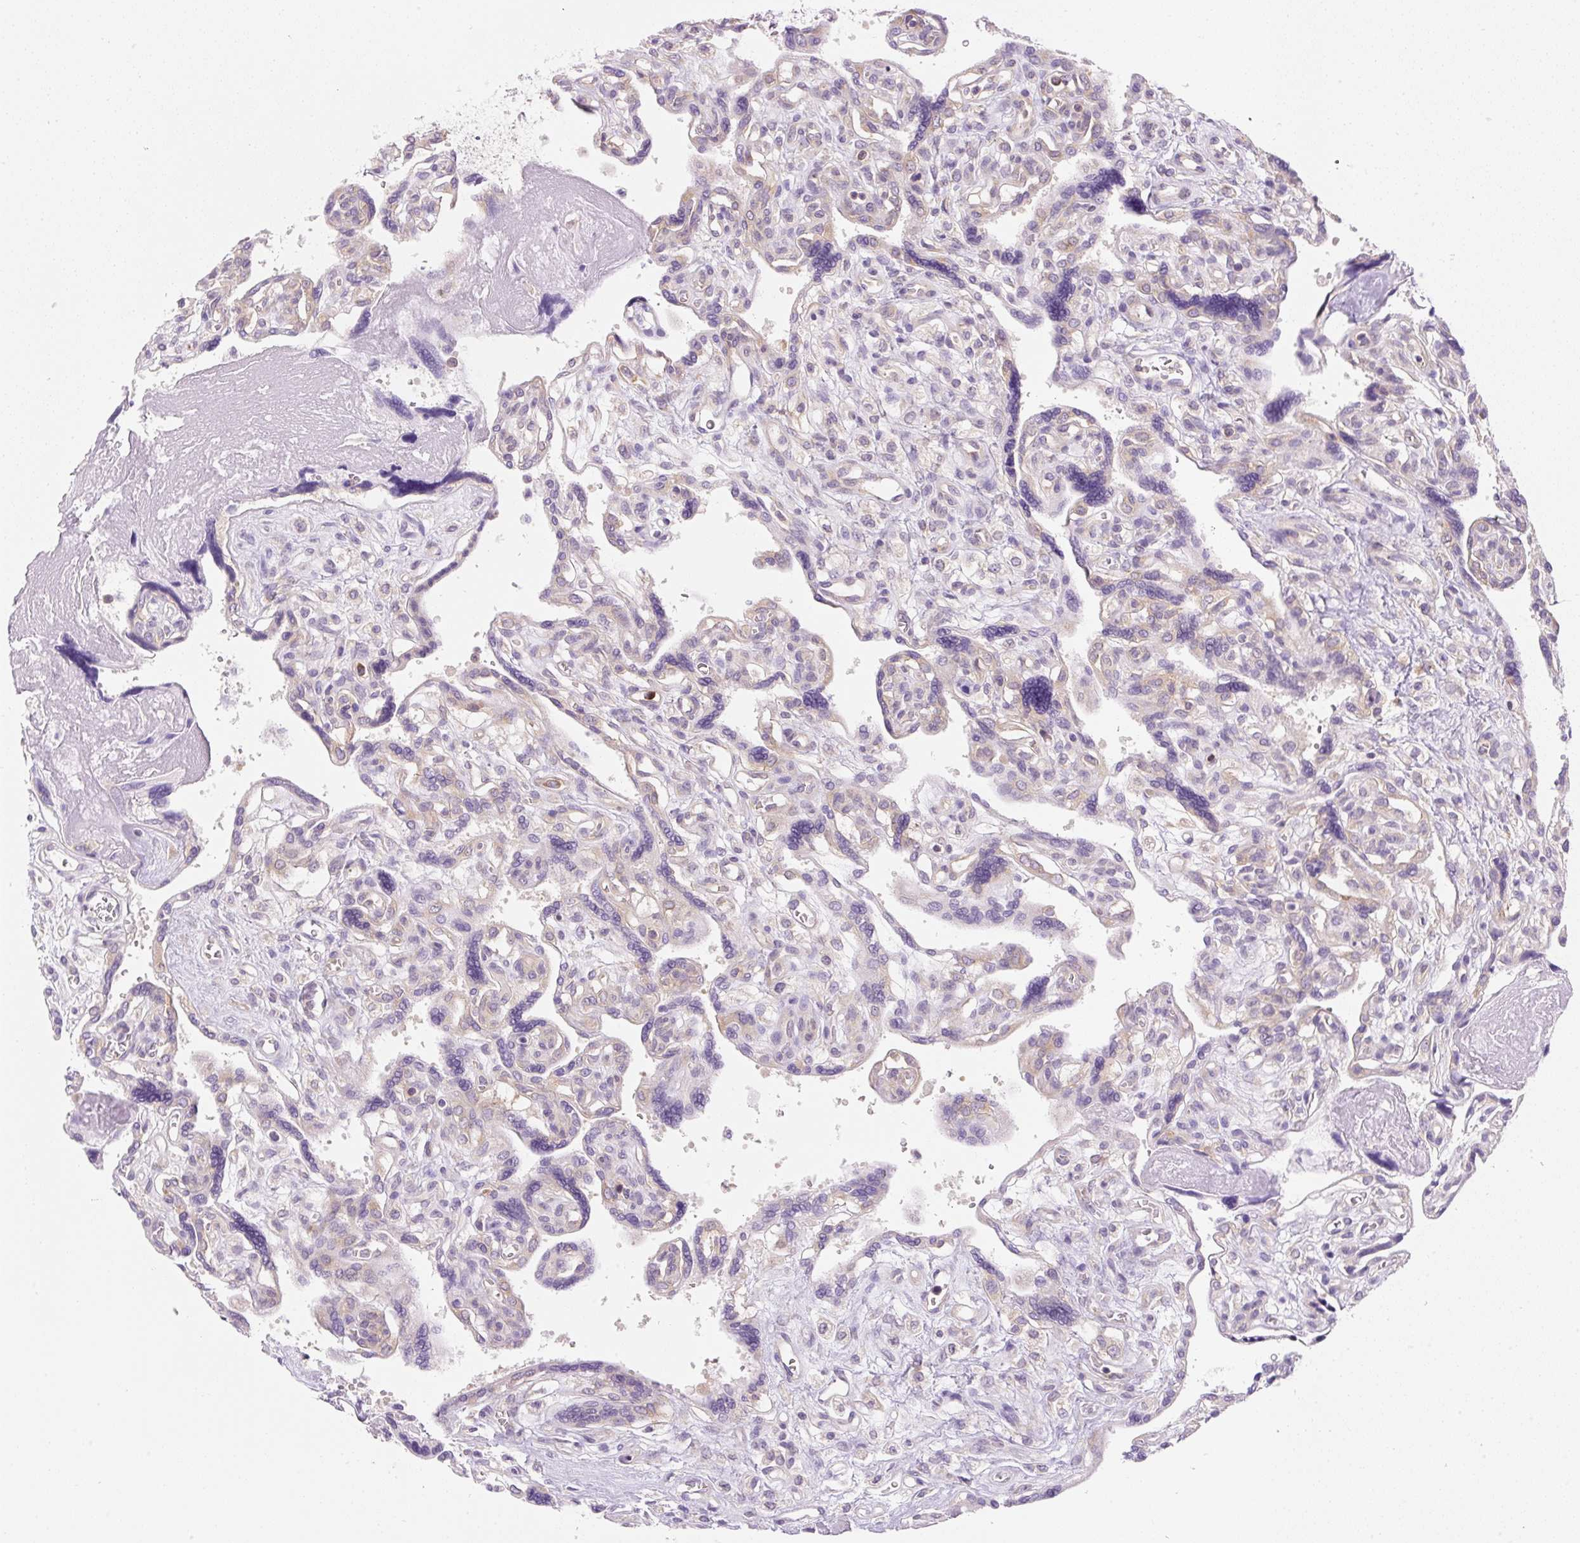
{"staining": {"intensity": "moderate", "quantity": "<25%", "location": "cytoplasmic/membranous"}, "tissue": "placenta", "cell_type": "Trophoblastic cells", "image_type": "normal", "snomed": [{"axis": "morphology", "description": "Normal tissue, NOS"}, {"axis": "topography", "description": "Placenta"}], "caption": "This histopathology image exhibits immunohistochemistry staining of unremarkable human placenta, with low moderate cytoplasmic/membranous positivity in about <25% of trophoblastic cells.", "gene": "RPL18A", "patient": {"sex": "female", "age": 39}}